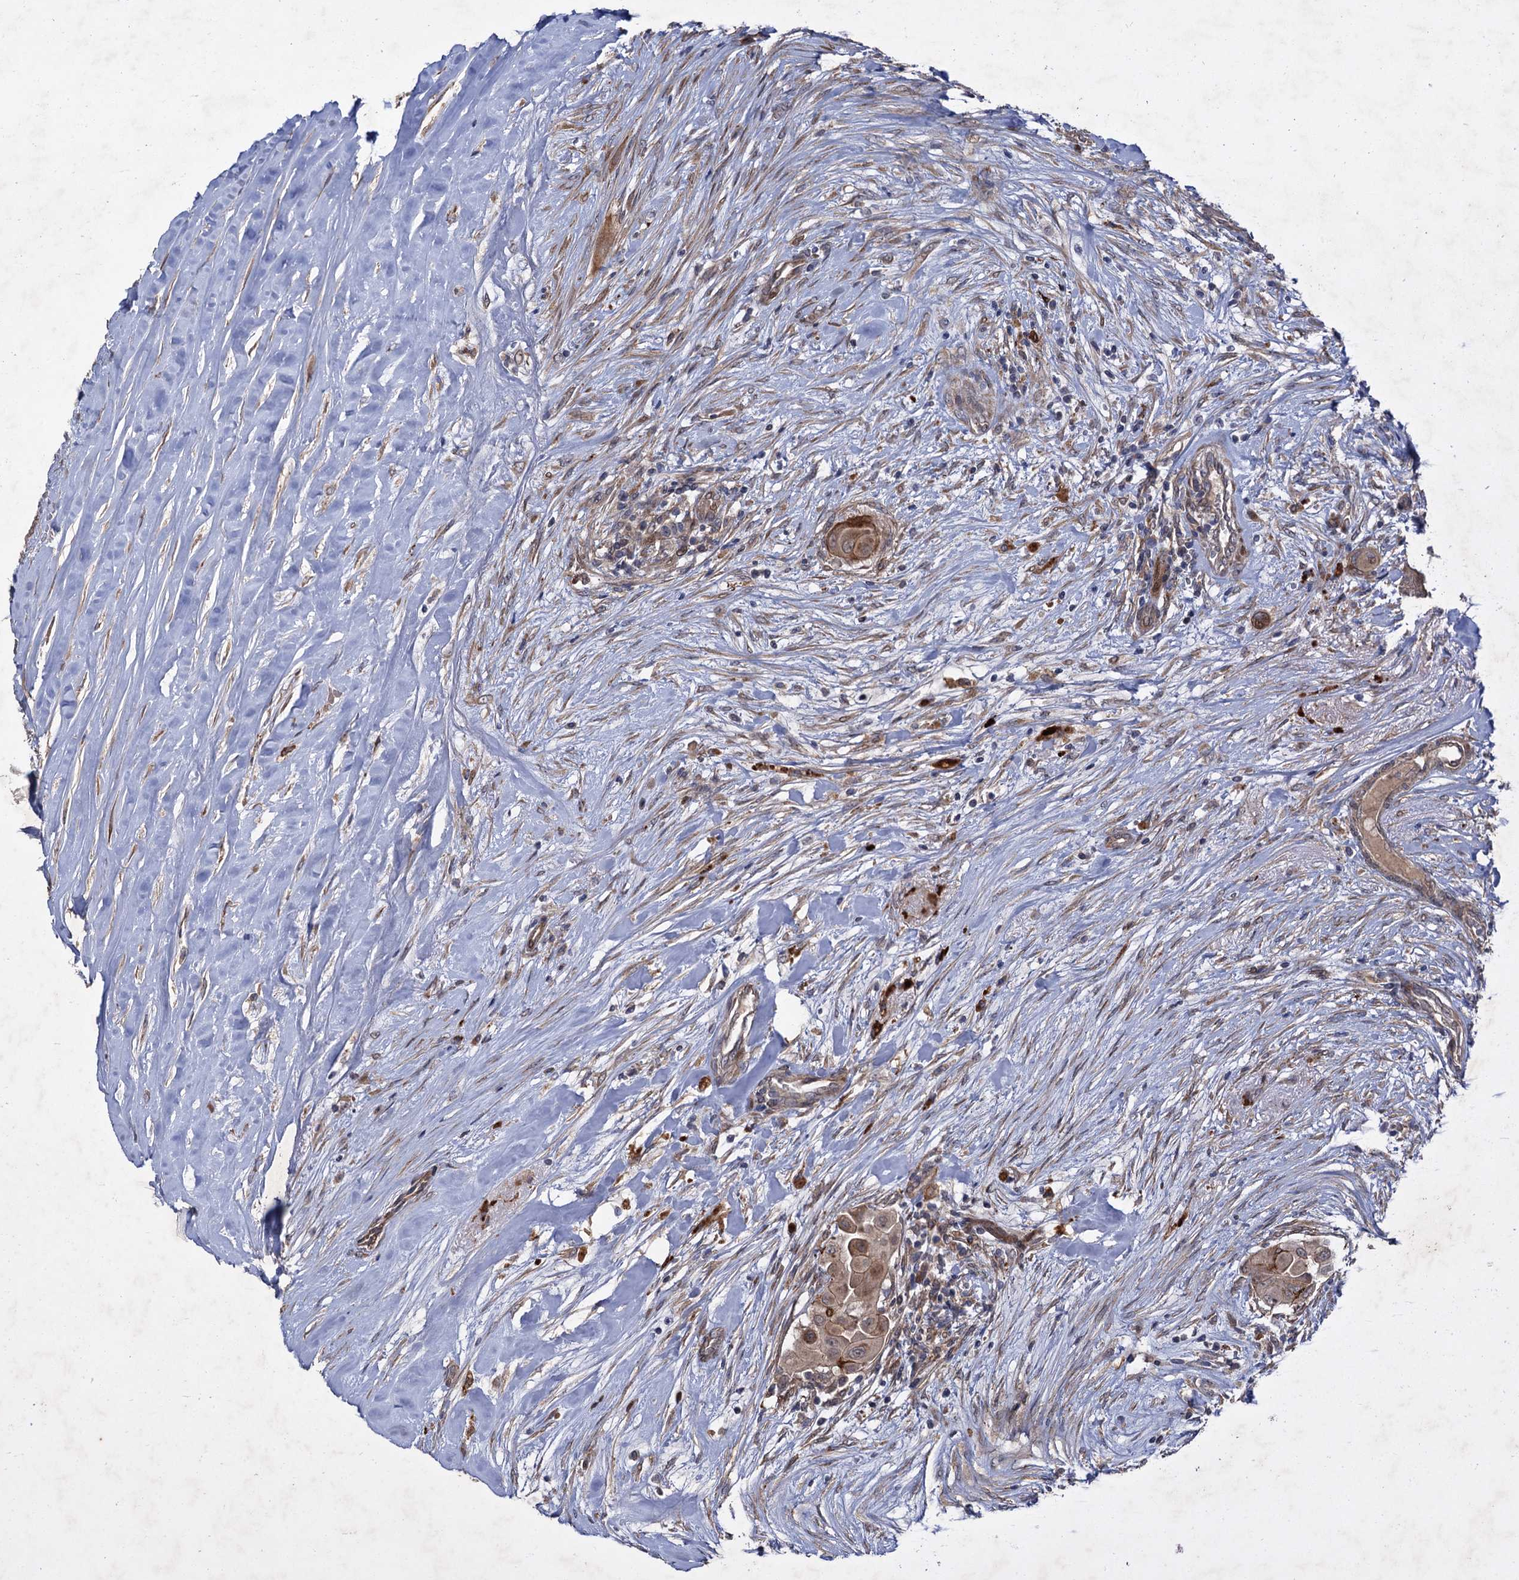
{"staining": {"intensity": "moderate", "quantity": "<25%", "location": "cytoplasmic/membranous,nuclear"}, "tissue": "thyroid cancer", "cell_type": "Tumor cells", "image_type": "cancer", "snomed": [{"axis": "morphology", "description": "Papillary adenocarcinoma, NOS"}, {"axis": "topography", "description": "Thyroid gland"}], "caption": "Thyroid cancer stained with a protein marker displays moderate staining in tumor cells.", "gene": "NUDT22", "patient": {"sex": "female", "age": 59}}